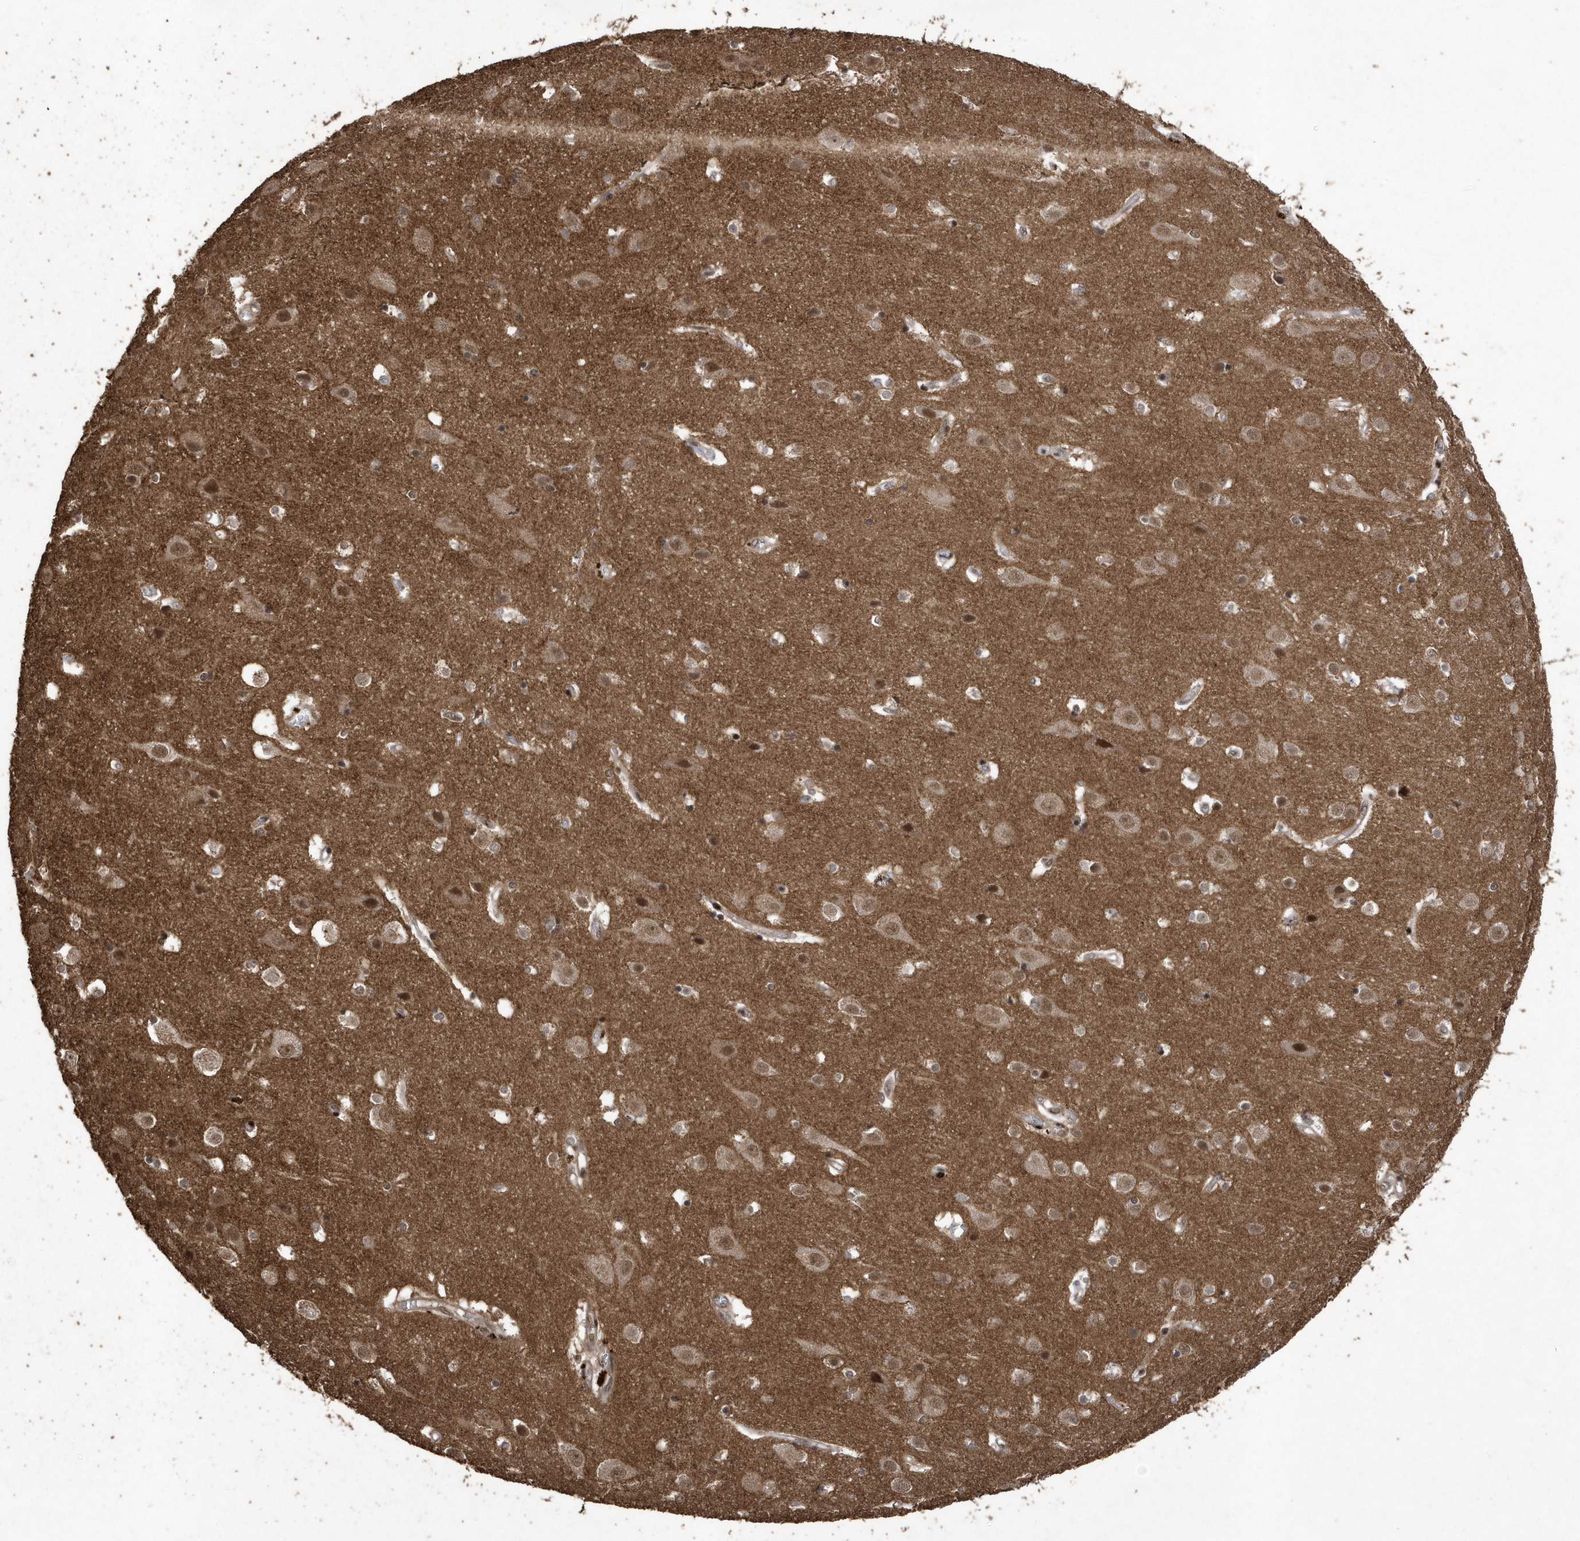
{"staining": {"intensity": "moderate", "quantity": "25%-75%", "location": "cytoplasmic/membranous,nuclear"}, "tissue": "cerebral cortex", "cell_type": "Endothelial cells", "image_type": "normal", "snomed": [{"axis": "morphology", "description": "Normal tissue, NOS"}, {"axis": "topography", "description": "Cerebral cortex"}], "caption": "Immunohistochemical staining of unremarkable human cerebral cortex displays medium levels of moderate cytoplasmic/membranous,nuclear positivity in approximately 25%-75% of endothelial cells. (DAB (3,3'-diaminobenzidine) IHC, brown staining for protein, blue staining for nuclei).", "gene": "INTS12", "patient": {"sex": "male", "age": 54}}